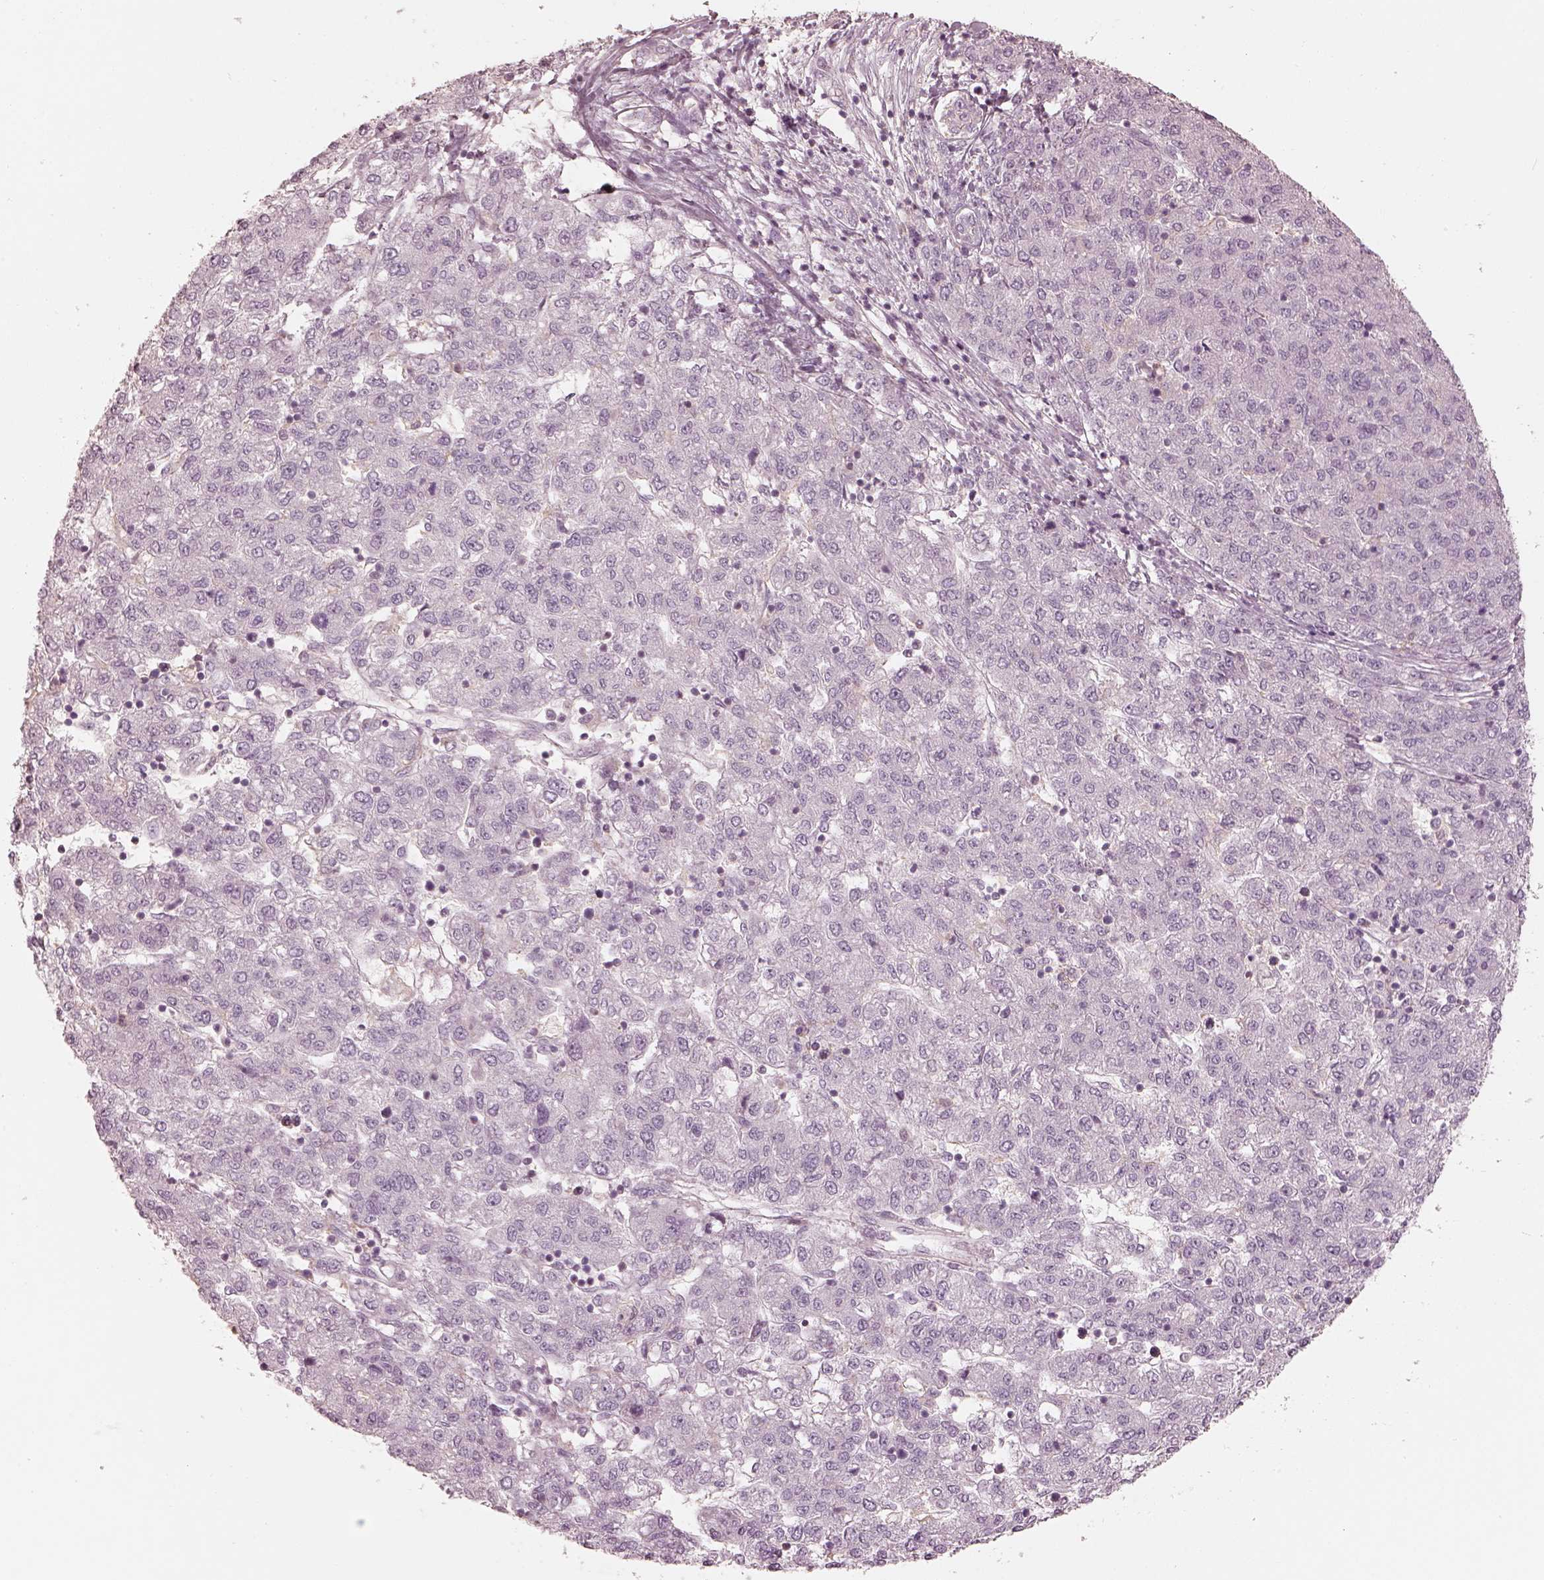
{"staining": {"intensity": "negative", "quantity": "none", "location": "none"}, "tissue": "liver cancer", "cell_type": "Tumor cells", "image_type": "cancer", "snomed": [{"axis": "morphology", "description": "Carcinoma, Hepatocellular, NOS"}, {"axis": "topography", "description": "Liver"}], "caption": "Immunohistochemical staining of liver cancer (hepatocellular carcinoma) shows no significant staining in tumor cells. Nuclei are stained in blue.", "gene": "PRLHR", "patient": {"sex": "male", "age": 56}}